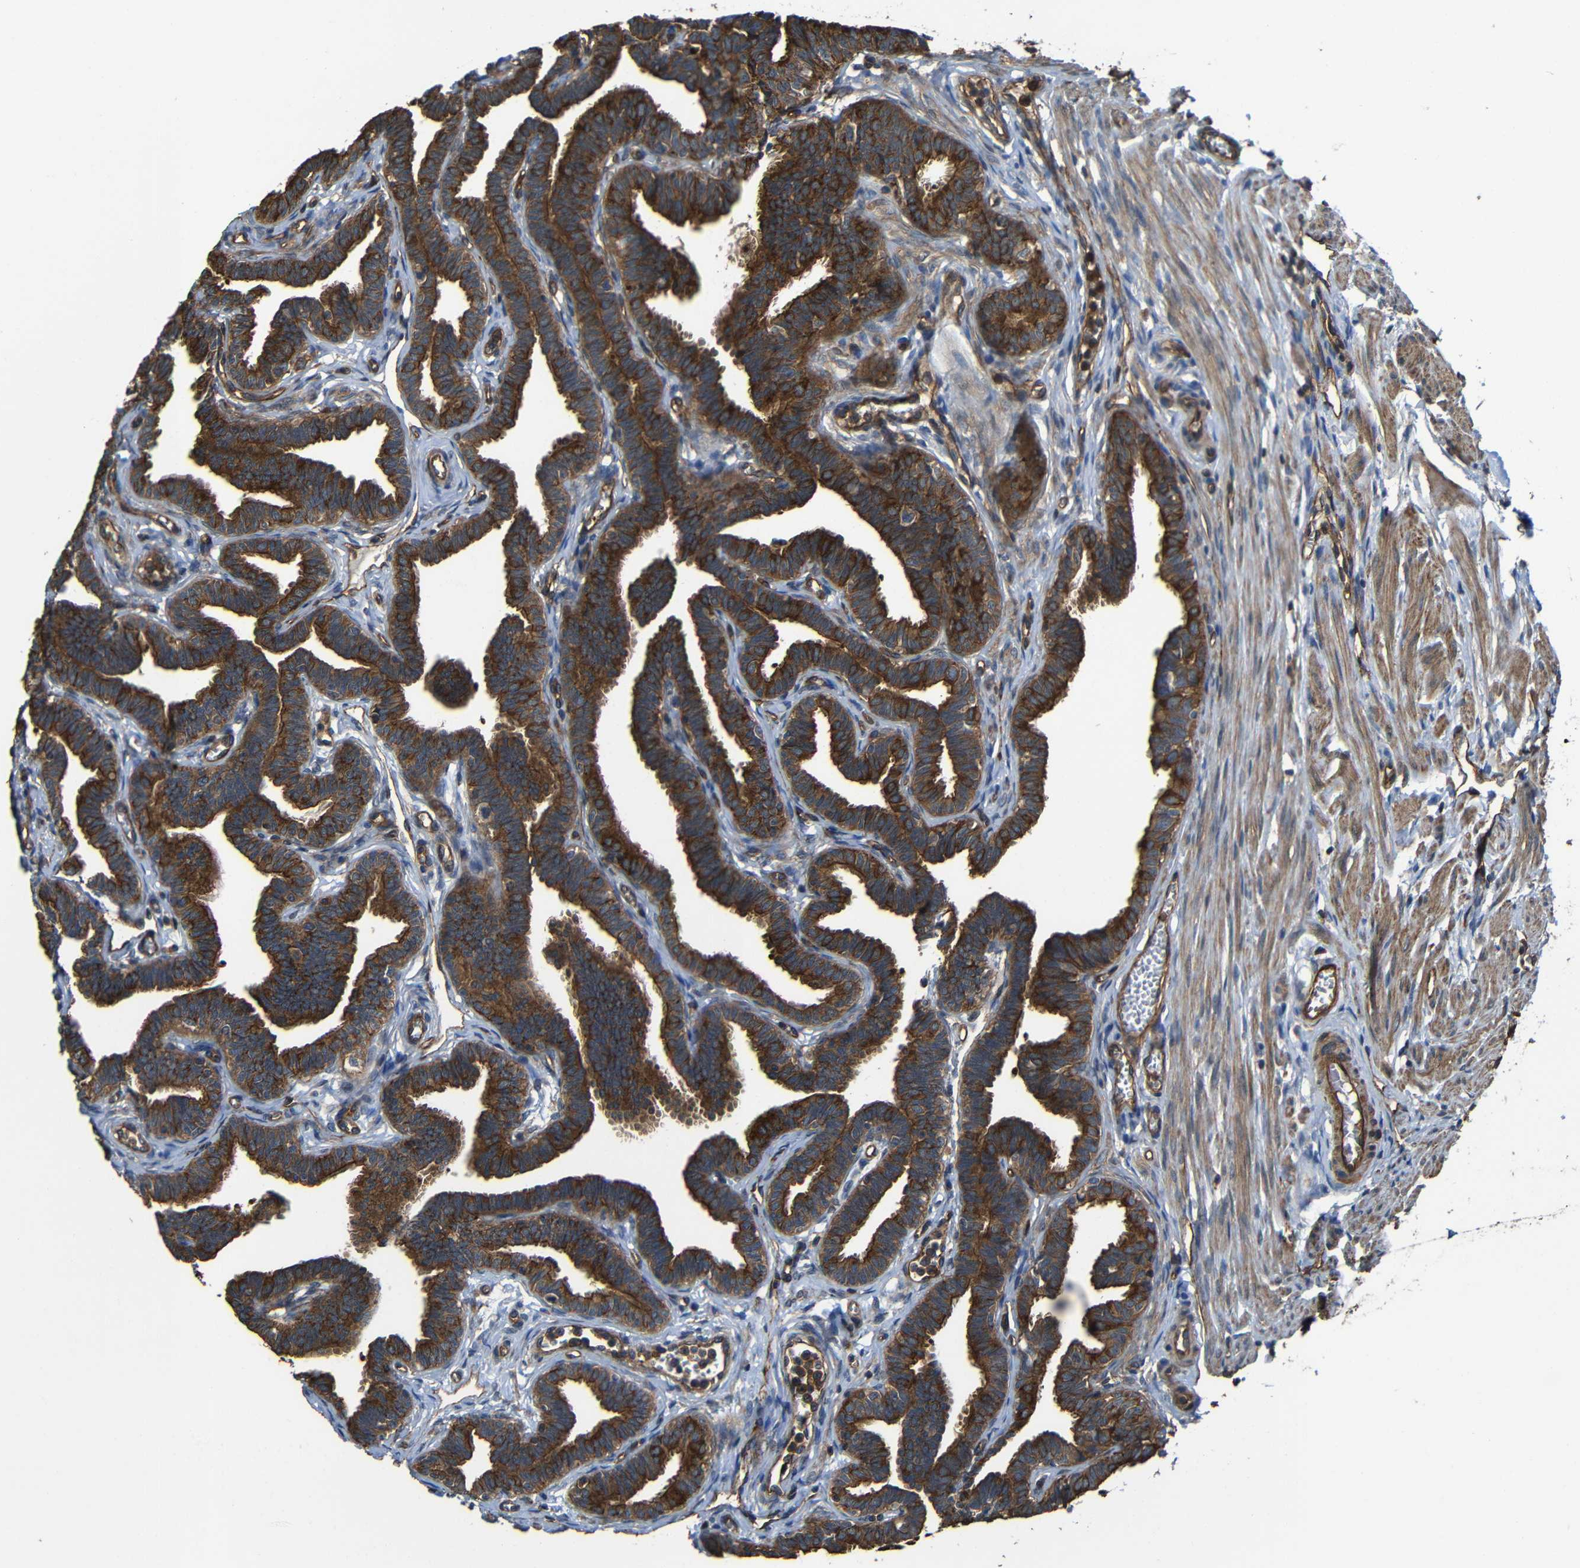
{"staining": {"intensity": "strong", "quantity": ">75%", "location": "cytoplasmic/membranous"}, "tissue": "fallopian tube", "cell_type": "Glandular cells", "image_type": "normal", "snomed": [{"axis": "morphology", "description": "Normal tissue, NOS"}, {"axis": "topography", "description": "Fallopian tube"}, {"axis": "topography", "description": "Ovary"}], "caption": "Protein staining of benign fallopian tube shows strong cytoplasmic/membranous staining in about >75% of glandular cells. Immunohistochemistry stains the protein of interest in brown and the nuclei are stained blue.", "gene": "PTCH1", "patient": {"sex": "female", "age": 23}}